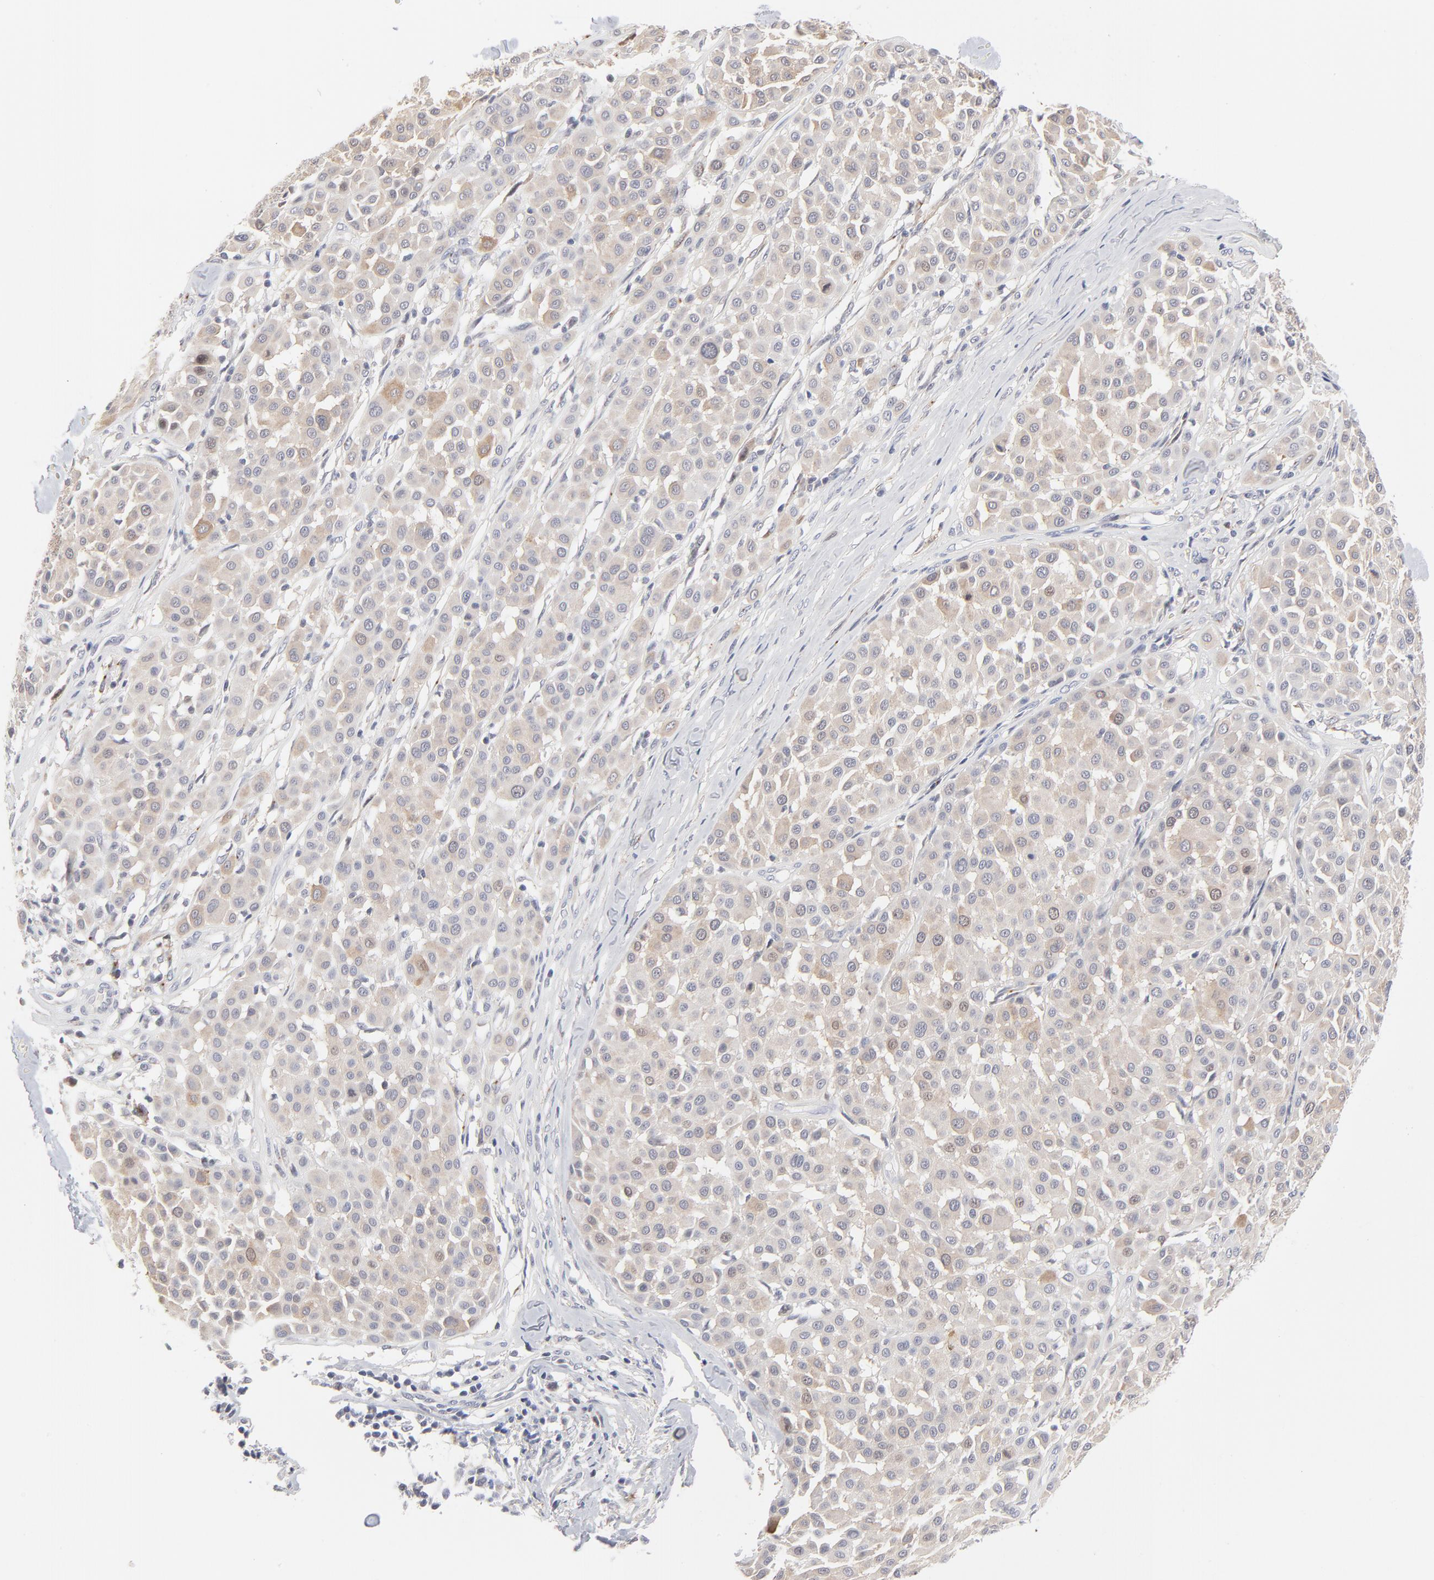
{"staining": {"intensity": "negative", "quantity": "none", "location": "none"}, "tissue": "melanoma", "cell_type": "Tumor cells", "image_type": "cancer", "snomed": [{"axis": "morphology", "description": "Malignant melanoma, Metastatic site"}, {"axis": "topography", "description": "Soft tissue"}], "caption": "Immunohistochemistry of malignant melanoma (metastatic site) exhibits no expression in tumor cells. (DAB (3,3'-diaminobenzidine) immunohistochemistry visualized using brightfield microscopy, high magnification).", "gene": "AURKA", "patient": {"sex": "male", "age": 41}}